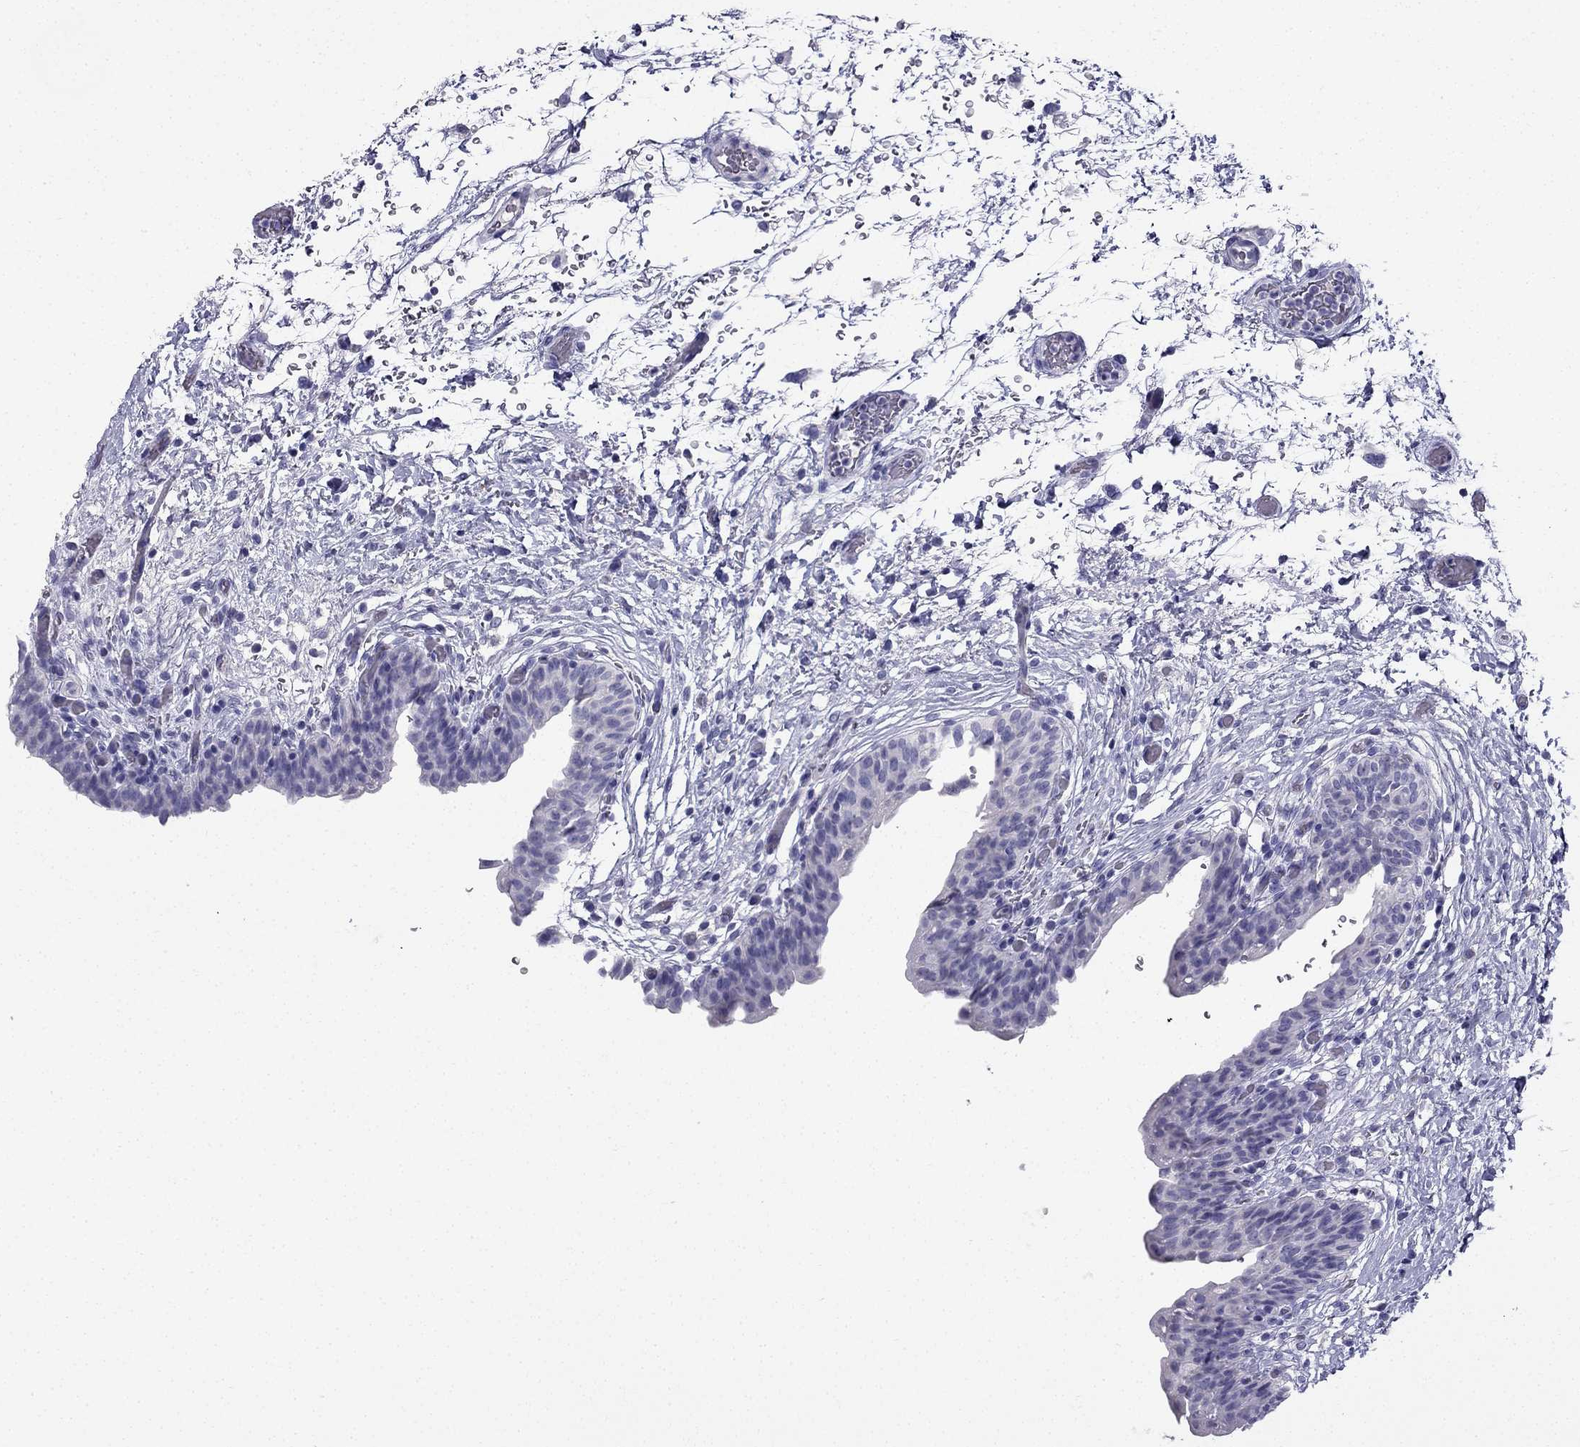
{"staining": {"intensity": "negative", "quantity": "none", "location": "none"}, "tissue": "urinary bladder", "cell_type": "Urothelial cells", "image_type": "normal", "snomed": [{"axis": "morphology", "description": "Normal tissue, NOS"}, {"axis": "topography", "description": "Urinary bladder"}], "caption": "IHC histopathology image of unremarkable urinary bladder: human urinary bladder stained with DAB (3,3'-diaminobenzidine) displays no significant protein staining in urothelial cells. (DAB immunohistochemistry (IHC) visualized using brightfield microscopy, high magnification).", "gene": "NPTX1", "patient": {"sex": "male", "age": 69}}